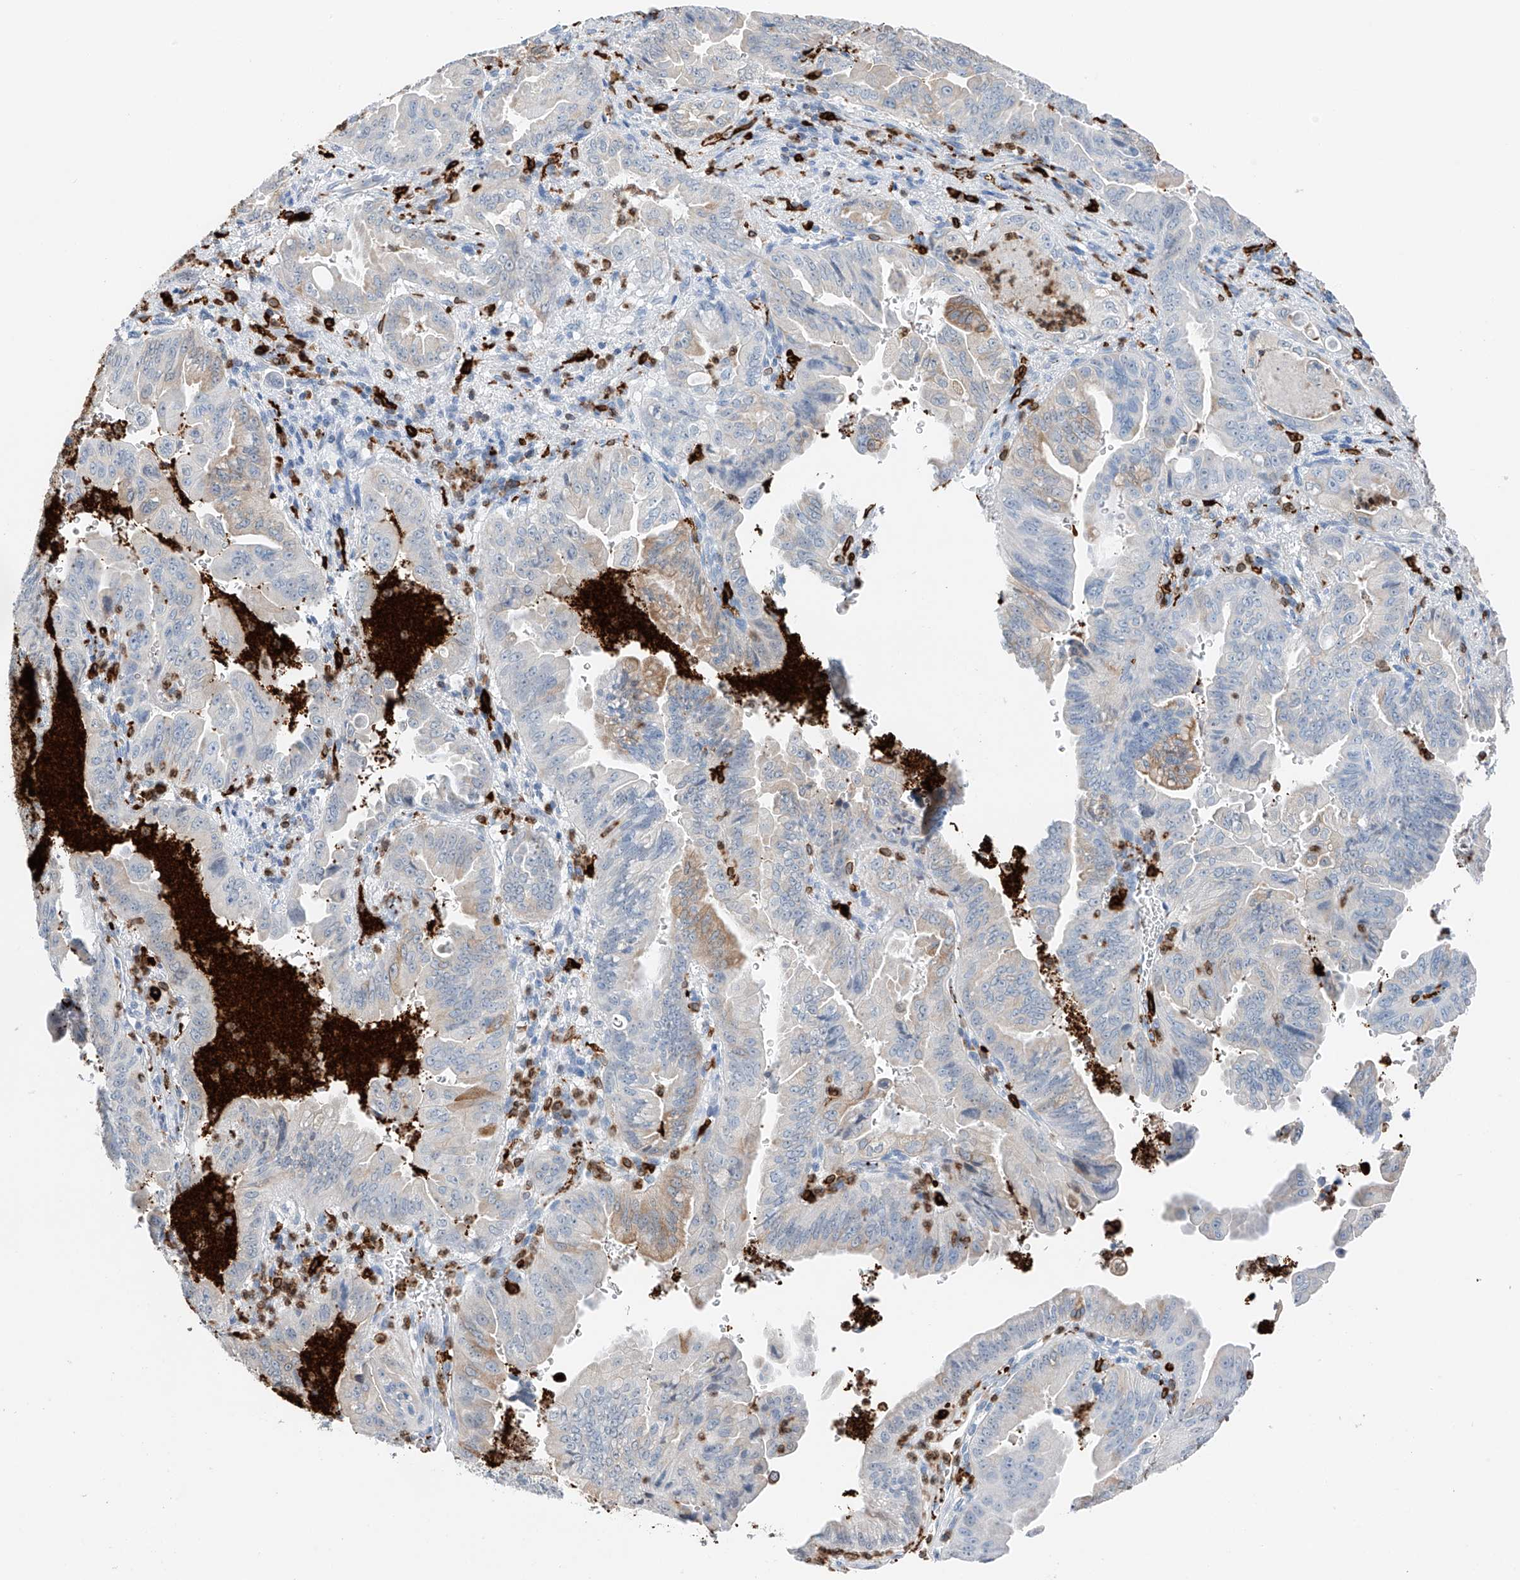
{"staining": {"intensity": "moderate", "quantity": "<25%", "location": "cytoplasmic/membranous"}, "tissue": "pancreatic cancer", "cell_type": "Tumor cells", "image_type": "cancer", "snomed": [{"axis": "morphology", "description": "Adenocarcinoma, NOS"}, {"axis": "topography", "description": "Pancreas"}], "caption": "Protein staining displays moderate cytoplasmic/membranous expression in approximately <25% of tumor cells in pancreatic cancer.", "gene": "TBXAS1", "patient": {"sex": "male", "age": 70}}